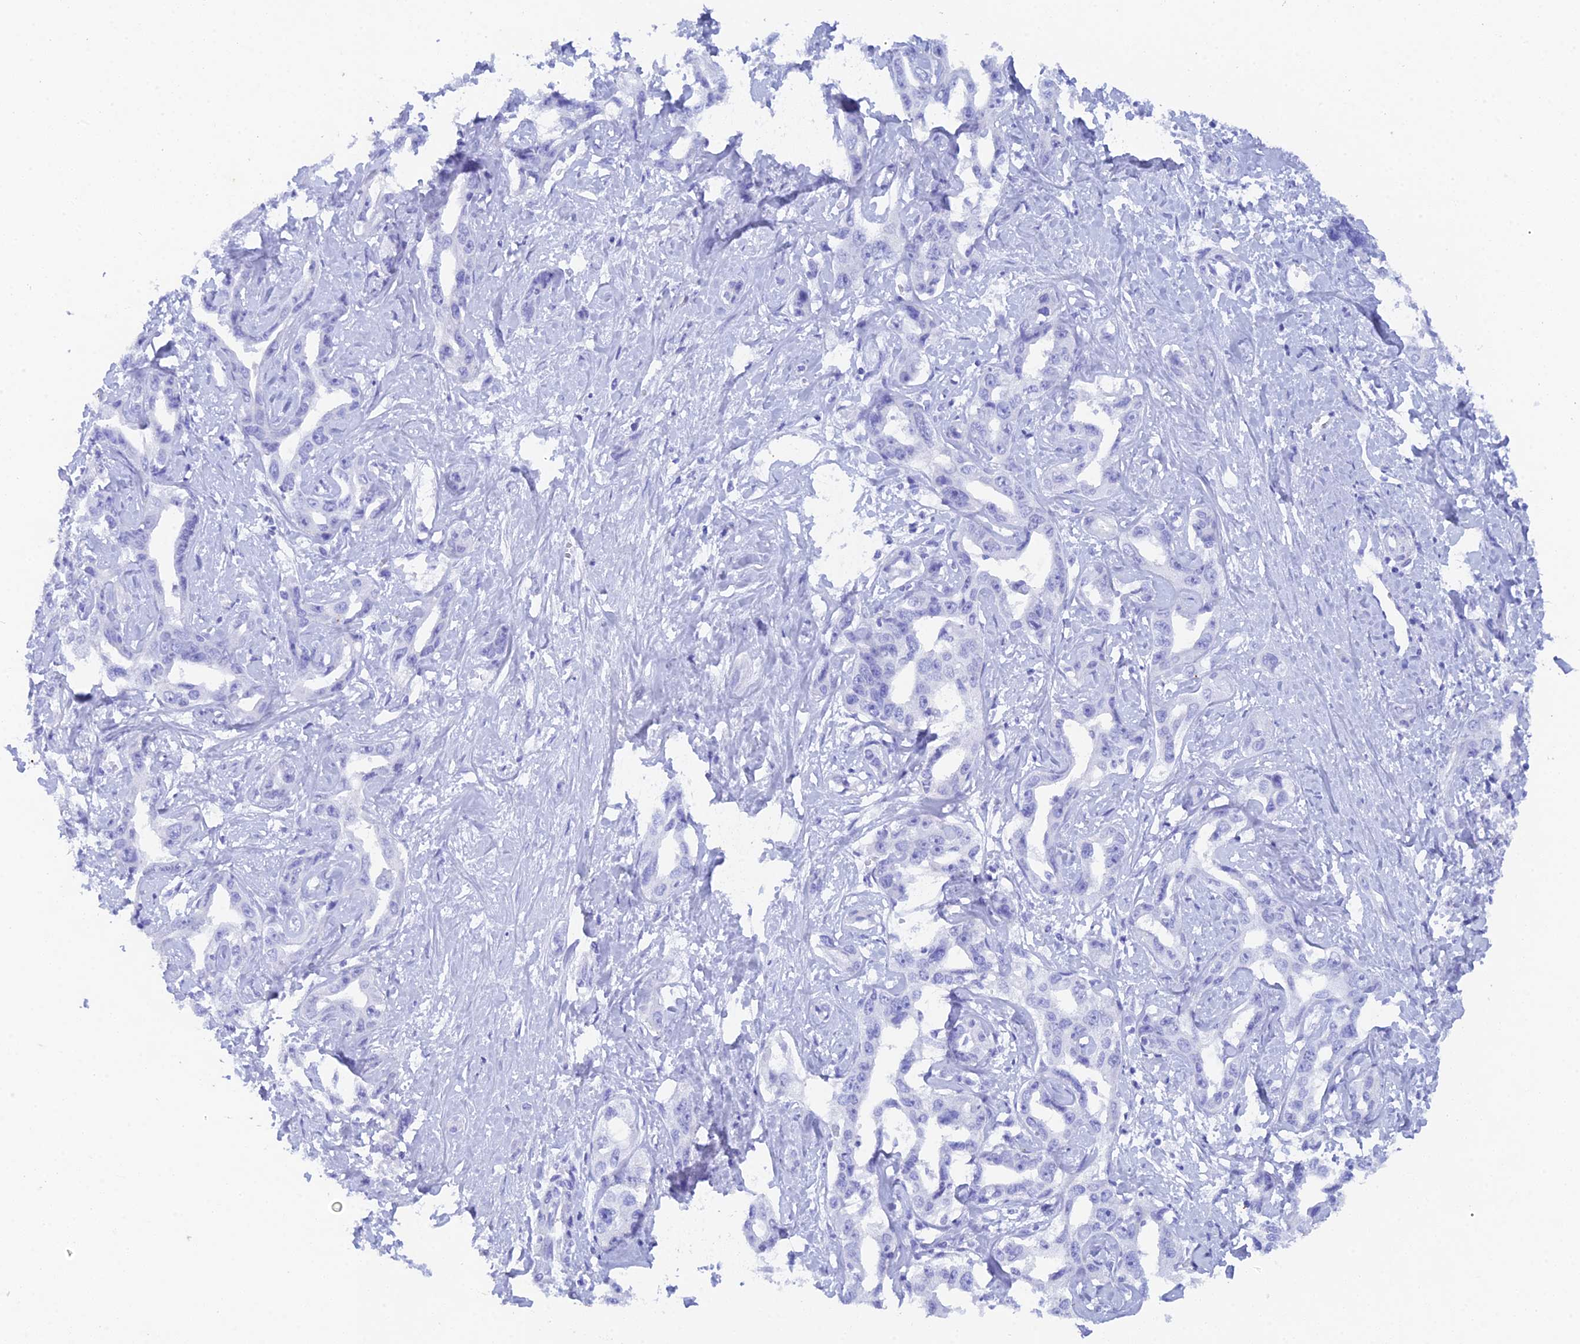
{"staining": {"intensity": "negative", "quantity": "none", "location": "none"}, "tissue": "liver cancer", "cell_type": "Tumor cells", "image_type": "cancer", "snomed": [{"axis": "morphology", "description": "Cholangiocarcinoma"}, {"axis": "topography", "description": "Liver"}], "caption": "High power microscopy image of an immunohistochemistry histopathology image of cholangiocarcinoma (liver), revealing no significant expression in tumor cells.", "gene": "REG1A", "patient": {"sex": "male", "age": 59}}